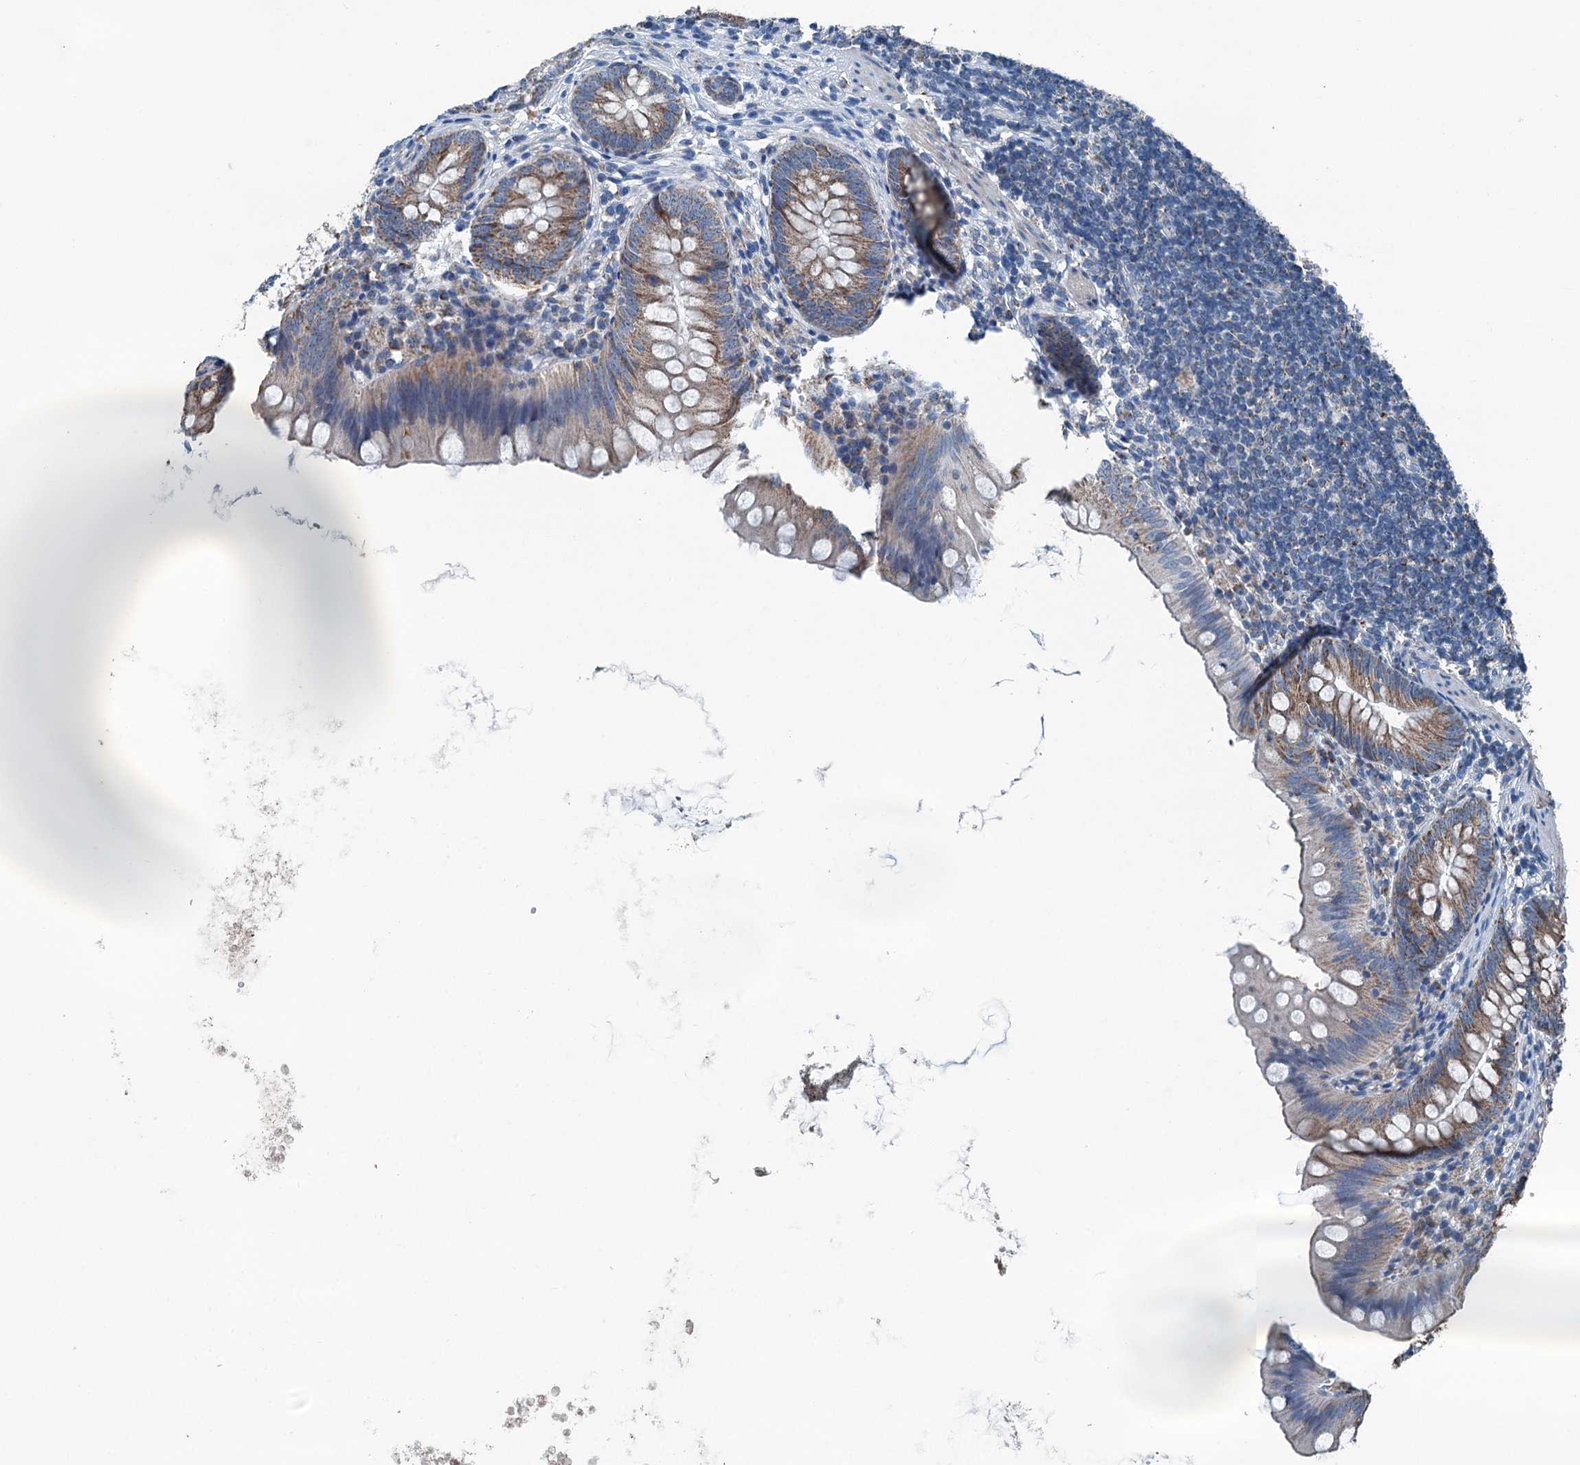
{"staining": {"intensity": "moderate", "quantity": ">75%", "location": "cytoplasmic/membranous"}, "tissue": "appendix", "cell_type": "Glandular cells", "image_type": "normal", "snomed": [{"axis": "morphology", "description": "Normal tissue, NOS"}, {"axis": "topography", "description": "Appendix"}], "caption": "Glandular cells reveal medium levels of moderate cytoplasmic/membranous expression in approximately >75% of cells in benign appendix. The protein is stained brown, and the nuclei are stained in blue (DAB (3,3'-diaminobenzidine) IHC with brightfield microscopy, high magnification).", "gene": "TRPT1", "patient": {"sex": "female", "age": 62}}